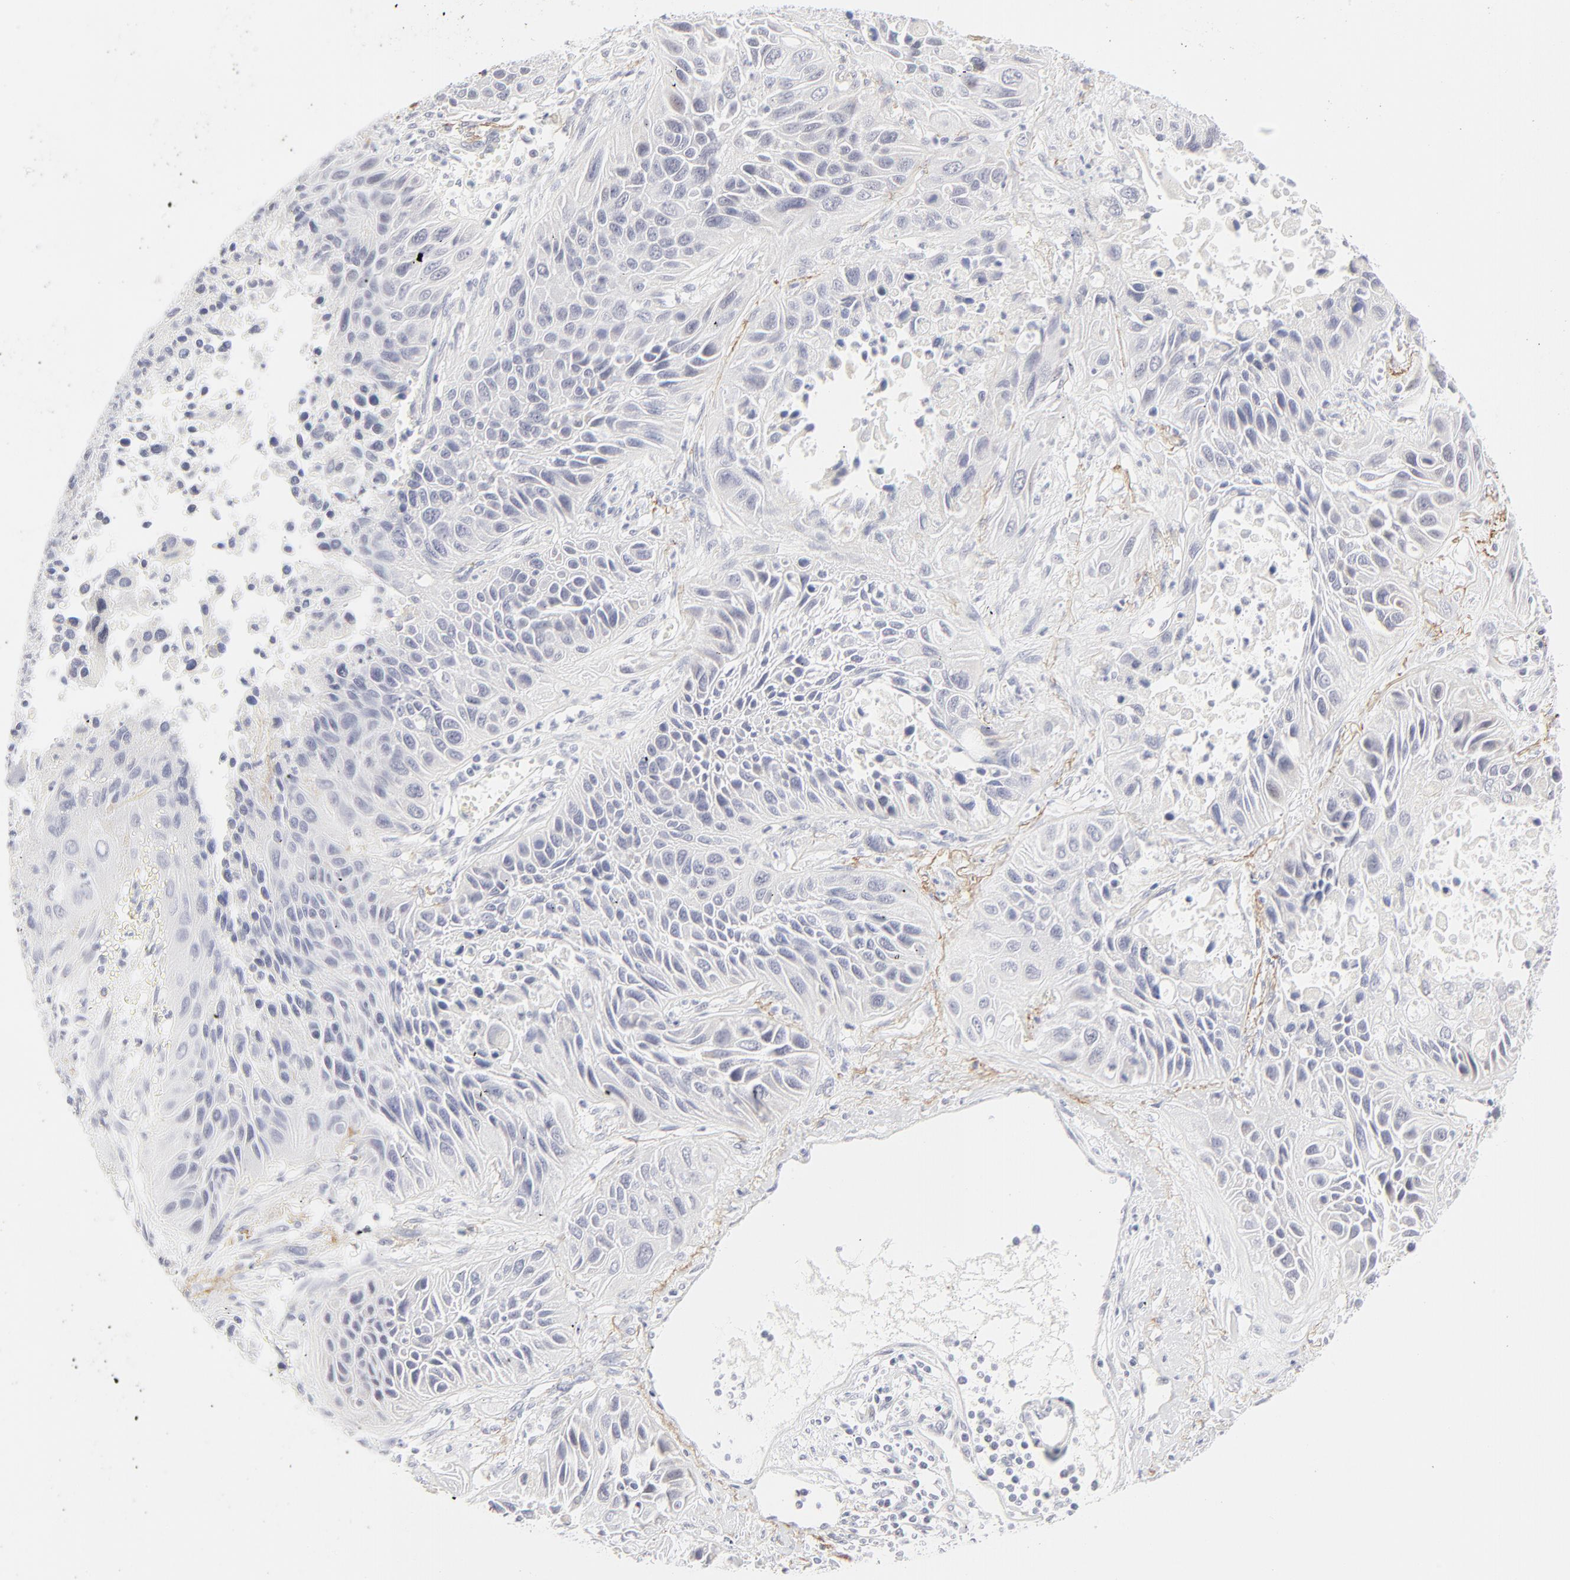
{"staining": {"intensity": "negative", "quantity": "none", "location": "none"}, "tissue": "lung cancer", "cell_type": "Tumor cells", "image_type": "cancer", "snomed": [{"axis": "morphology", "description": "Squamous cell carcinoma, NOS"}, {"axis": "topography", "description": "Lung"}], "caption": "Immunohistochemical staining of human lung squamous cell carcinoma displays no significant staining in tumor cells.", "gene": "NPNT", "patient": {"sex": "female", "age": 76}}